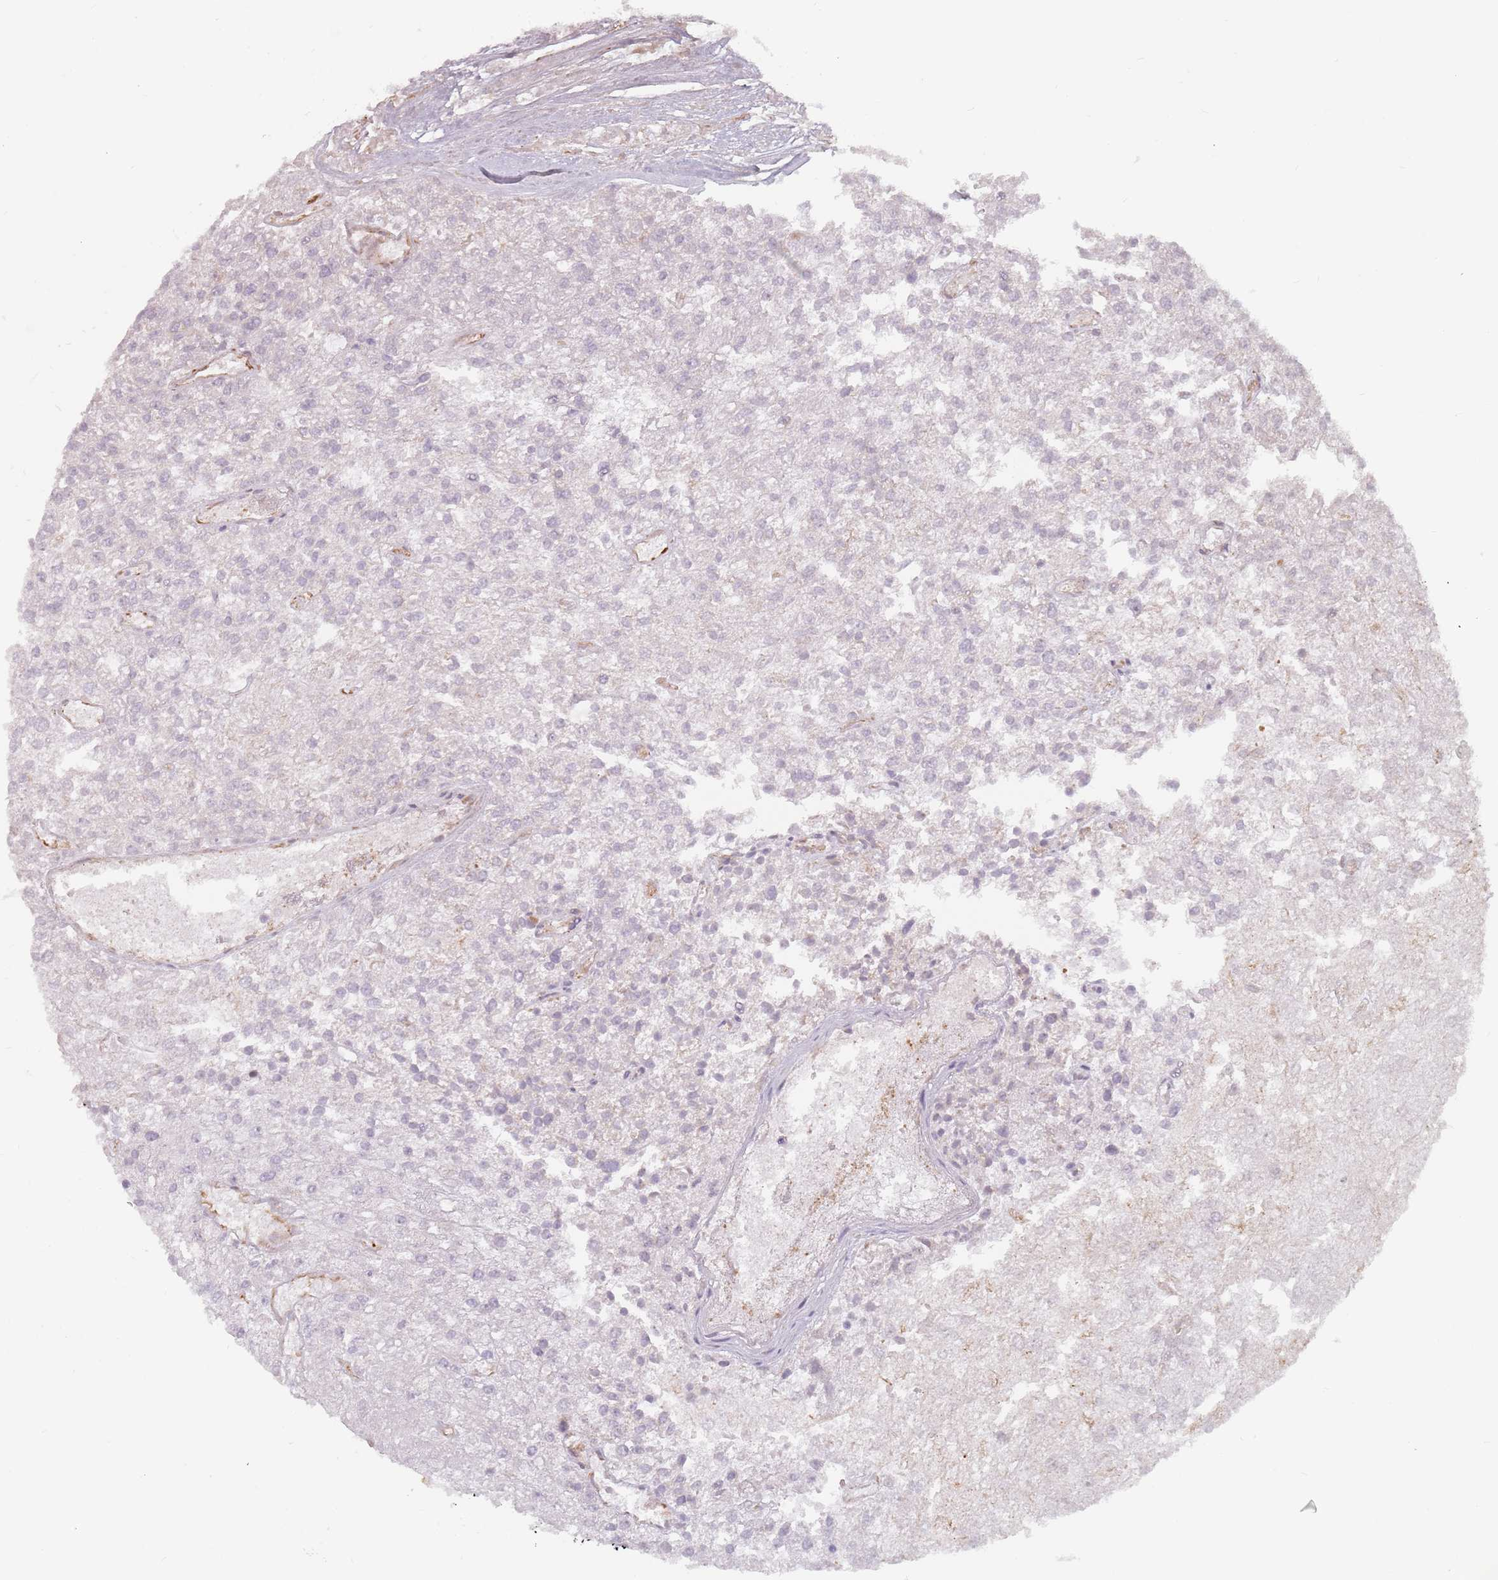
{"staining": {"intensity": "negative", "quantity": "none", "location": "none"}, "tissue": "renal cancer", "cell_type": "Tumor cells", "image_type": "cancer", "snomed": [{"axis": "morphology", "description": "Adenocarcinoma, NOS"}, {"axis": "topography", "description": "Kidney"}], "caption": "DAB (3,3'-diaminobenzidine) immunohistochemical staining of human renal adenocarcinoma exhibits no significant expression in tumor cells.", "gene": "GAS2L3", "patient": {"sex": "female", "age": 54}}